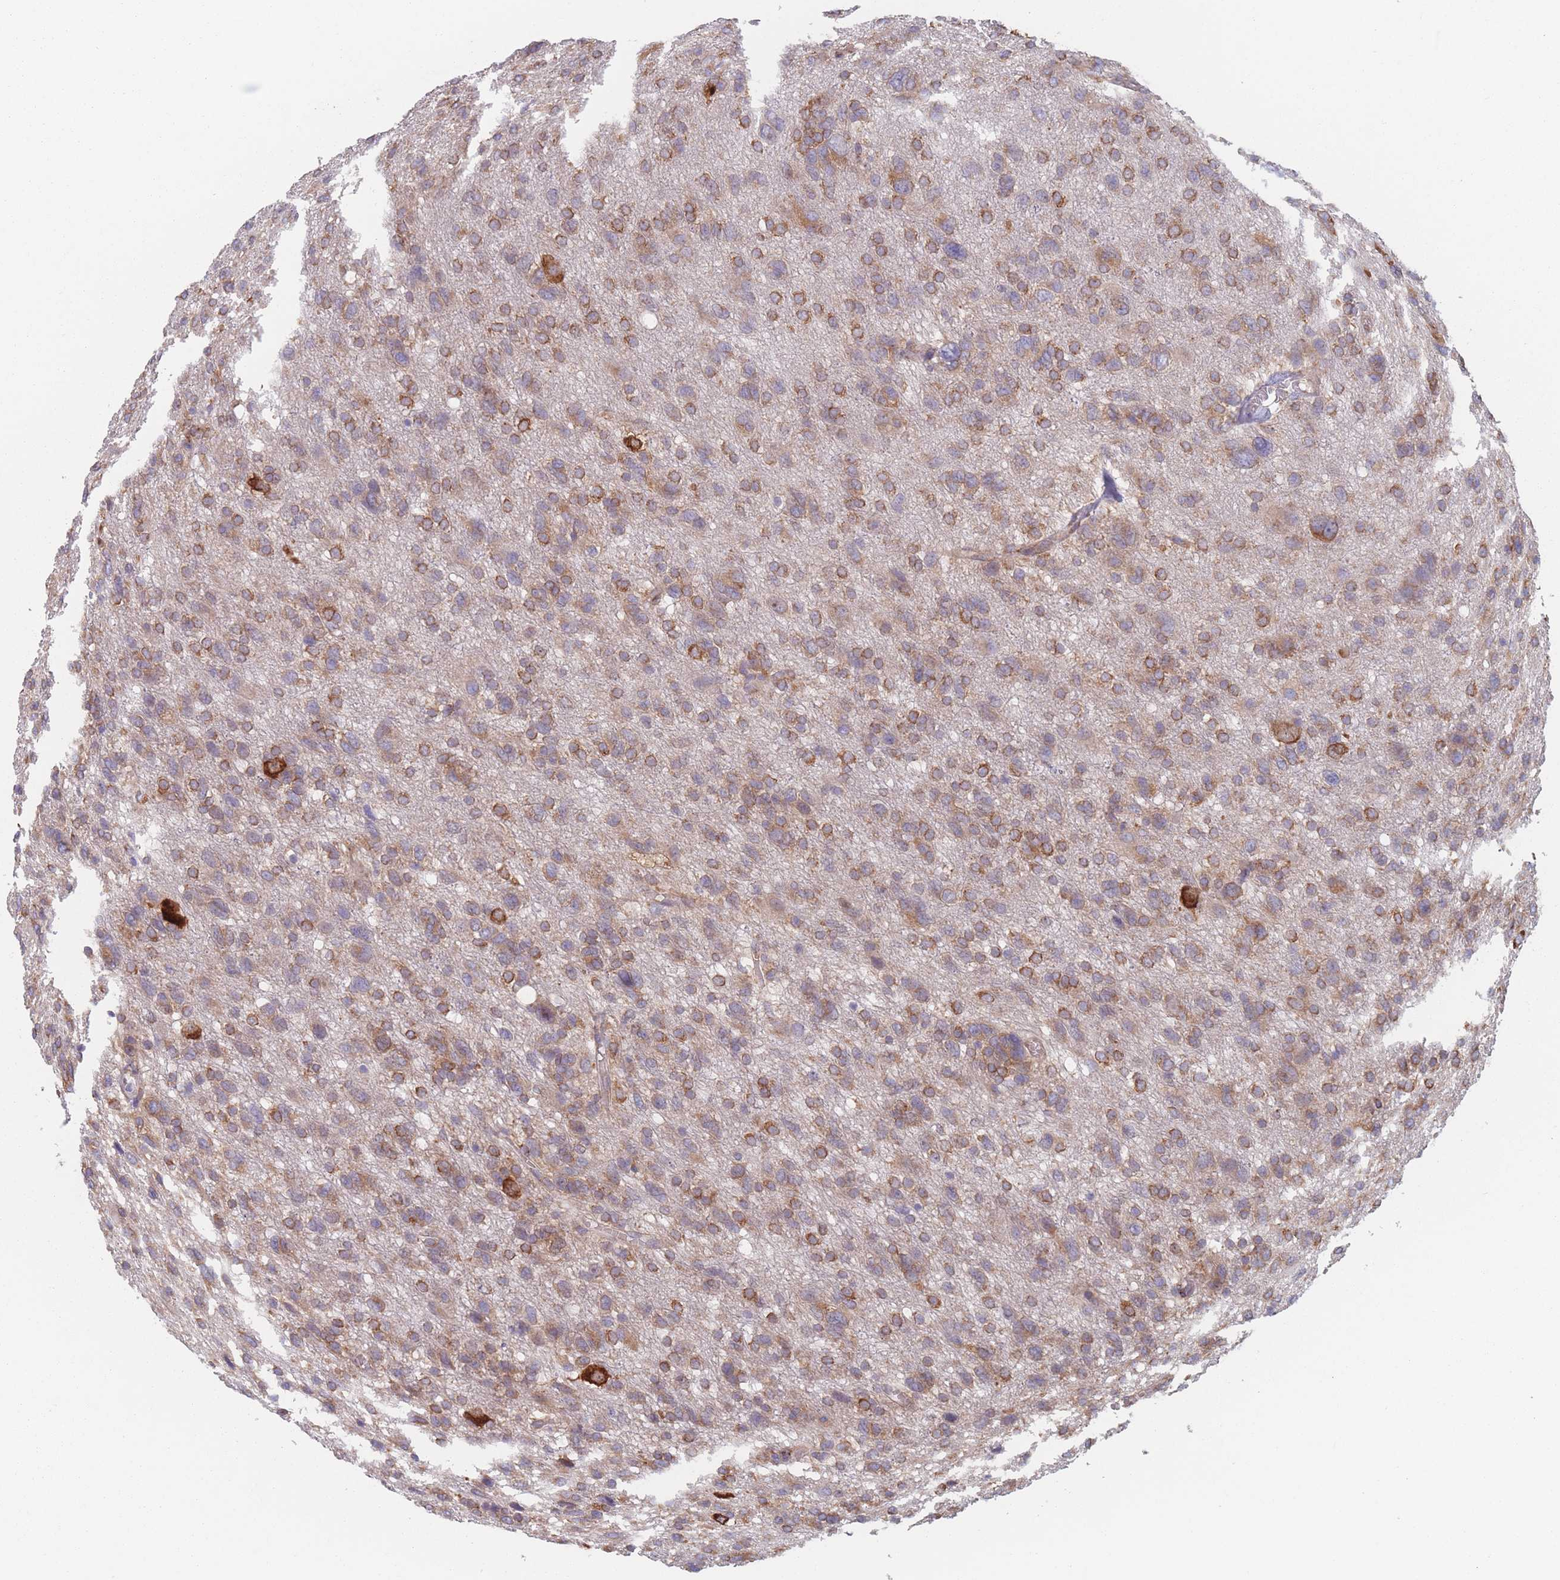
{"staining": {"intensity": "moderate", "quantity": ">75%", "location": "cytoplasmic/membranous"}, "tissue": "glioma", "cell_type": "Tumor cells", "image_type": "cancer", "snomed": [{"axis": "morphology", "description": "Glioma, malignant, High grade"}, {"axis": "topography", "description": "Brain"}], "caption": "About >75% of tumor cells in glioma reveal moderate cytoplasmic/membranous protein positivity as visualized by brown immunohistochemical staining.", "gene": "EEF1B2", "patient": {"sex": "female", "age": 59}}